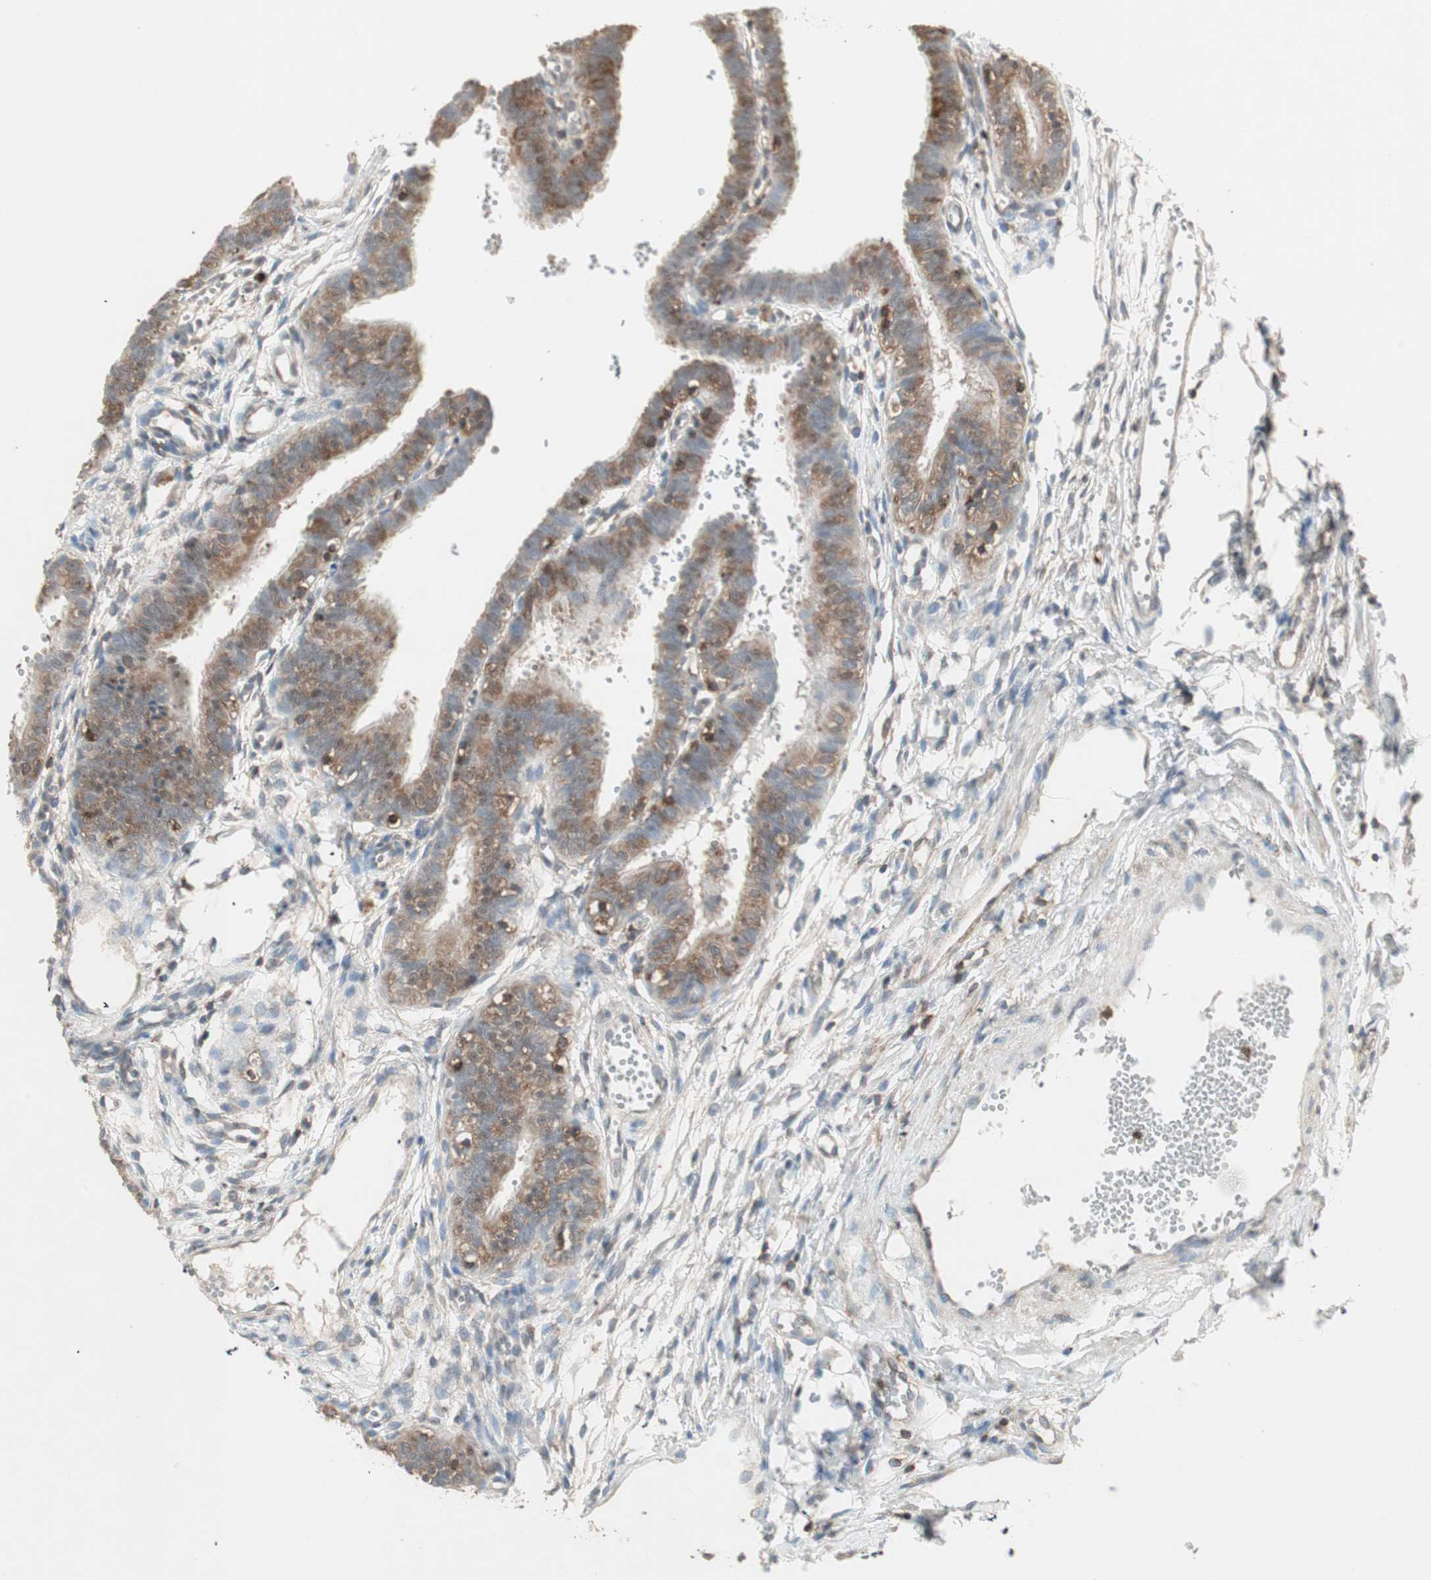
{"staining": {"intensity": "strong", "quantity": ">75%", "location": "cytoplasmic/membranous"}, "tissue": "fallopian tube", "cell_type": "Glandular cells", "image_type": "normal", "snomed": [{"axis": "morphology", "description": "Normal tissue, NOS"}, {"axis": "topography", "description": "Fallopian tube"}, {"axis": "topography", "description": "Placenta"}], "caption": "Fallopian tube stained with DAB (3,3'-diaminobenzidine) immunohistochemistry (IHC) exhibits high levels of strong cytoplasmic/membranous staining in approximately >75% of glandular cells. (Stains: DAB (3,3'-diaminobenzidine) in brown, nuclei in blue, Microscopy: brightfield microscopy at high magnification).", "gene": "MMP3", "patient": {"sex": "female", "age": 34}}